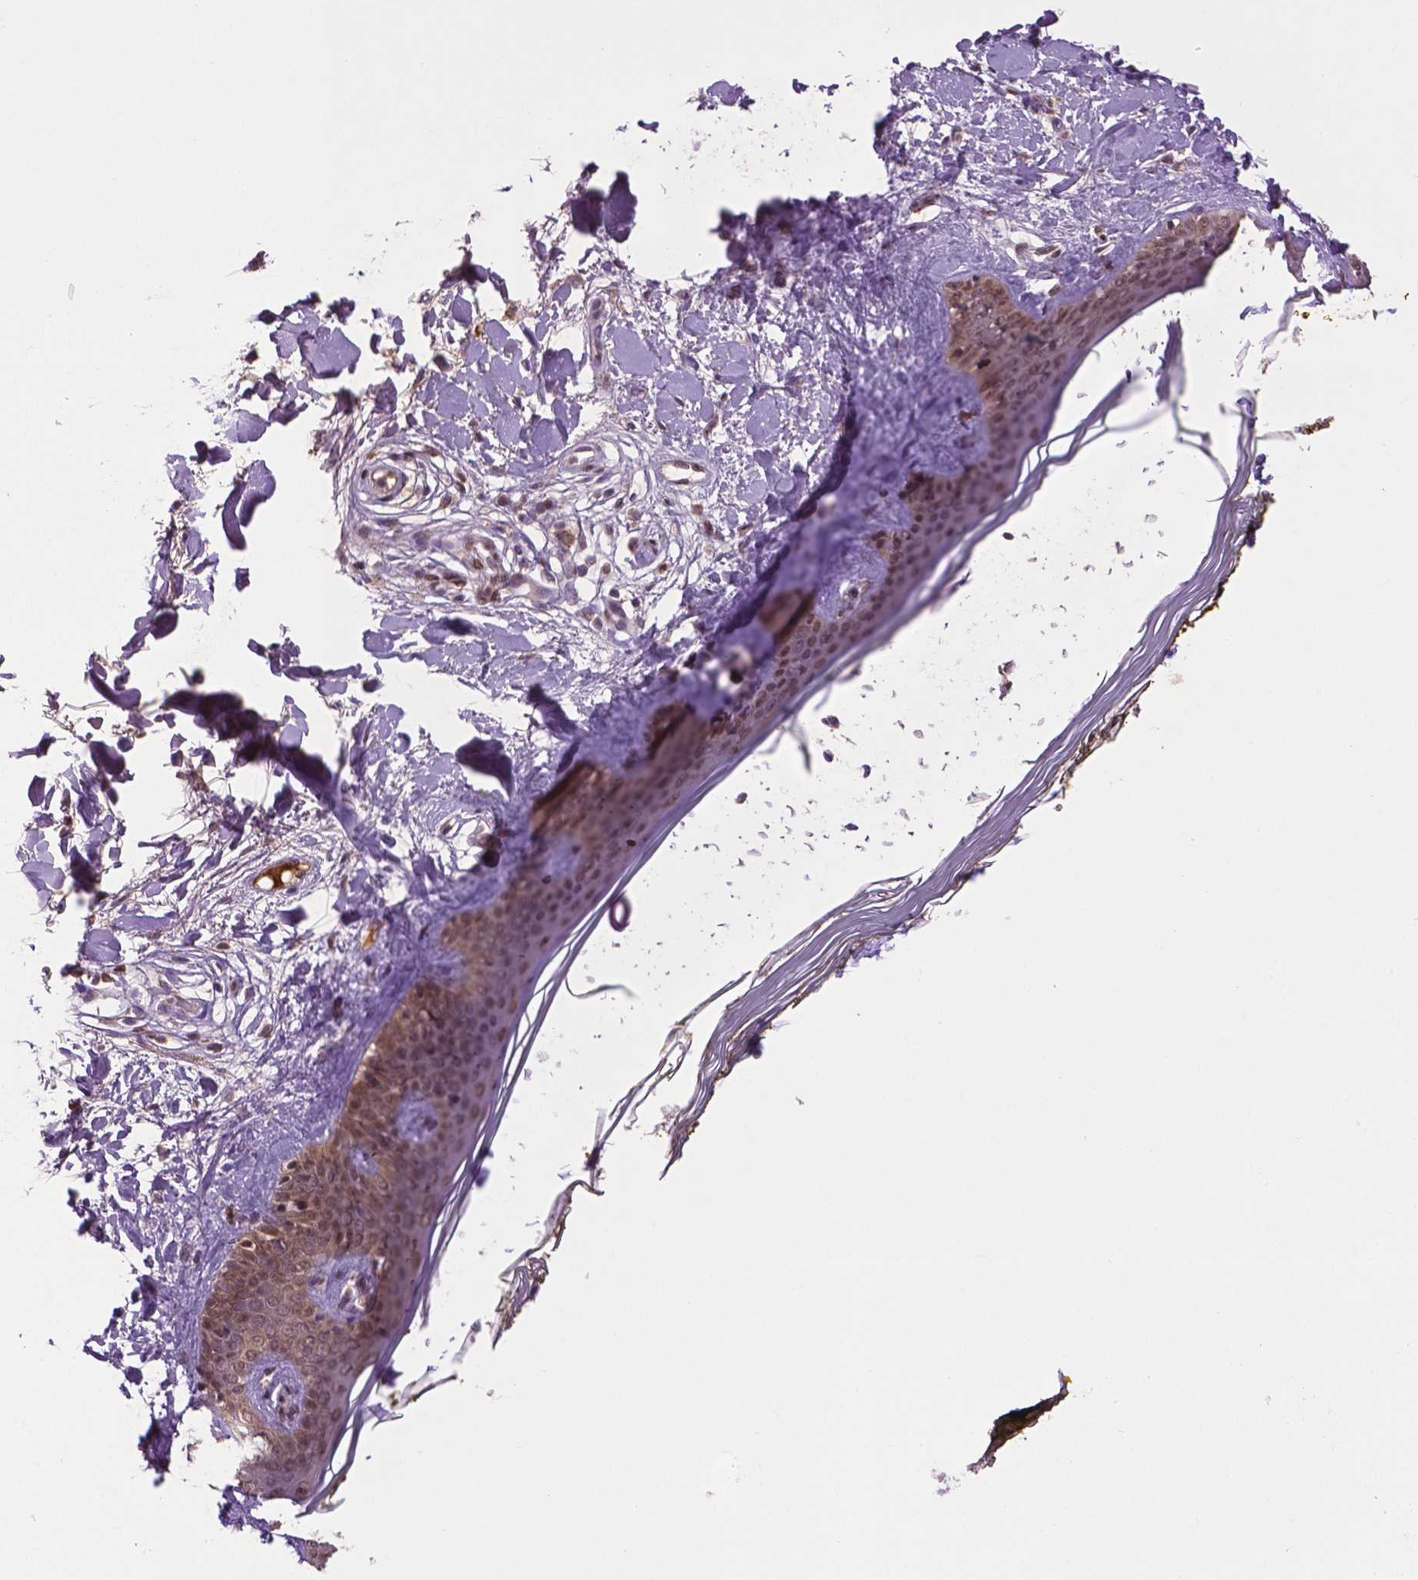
{"staining": {"intensity": "negative", "quantity": "none", "location": "none"}, "tissue": "skin", "cell_type": "Fibroblasts", "image_type": "normal", "snomed": [{"axis": "morphology", "description": "Normal tissue, NOS"}, {"axis": "topography", "description": "Skin"}], "caption": "High power microscopy histopathology image of an immunohistochemistry image of benign skin, revealing no significant positivity in fibroblasts. (Immunohistochemistry (ihc), brightfield microscopy, high magnification).", "gene": "ENSG00000289700", "patient": {"sex": "female", "age": 34}}